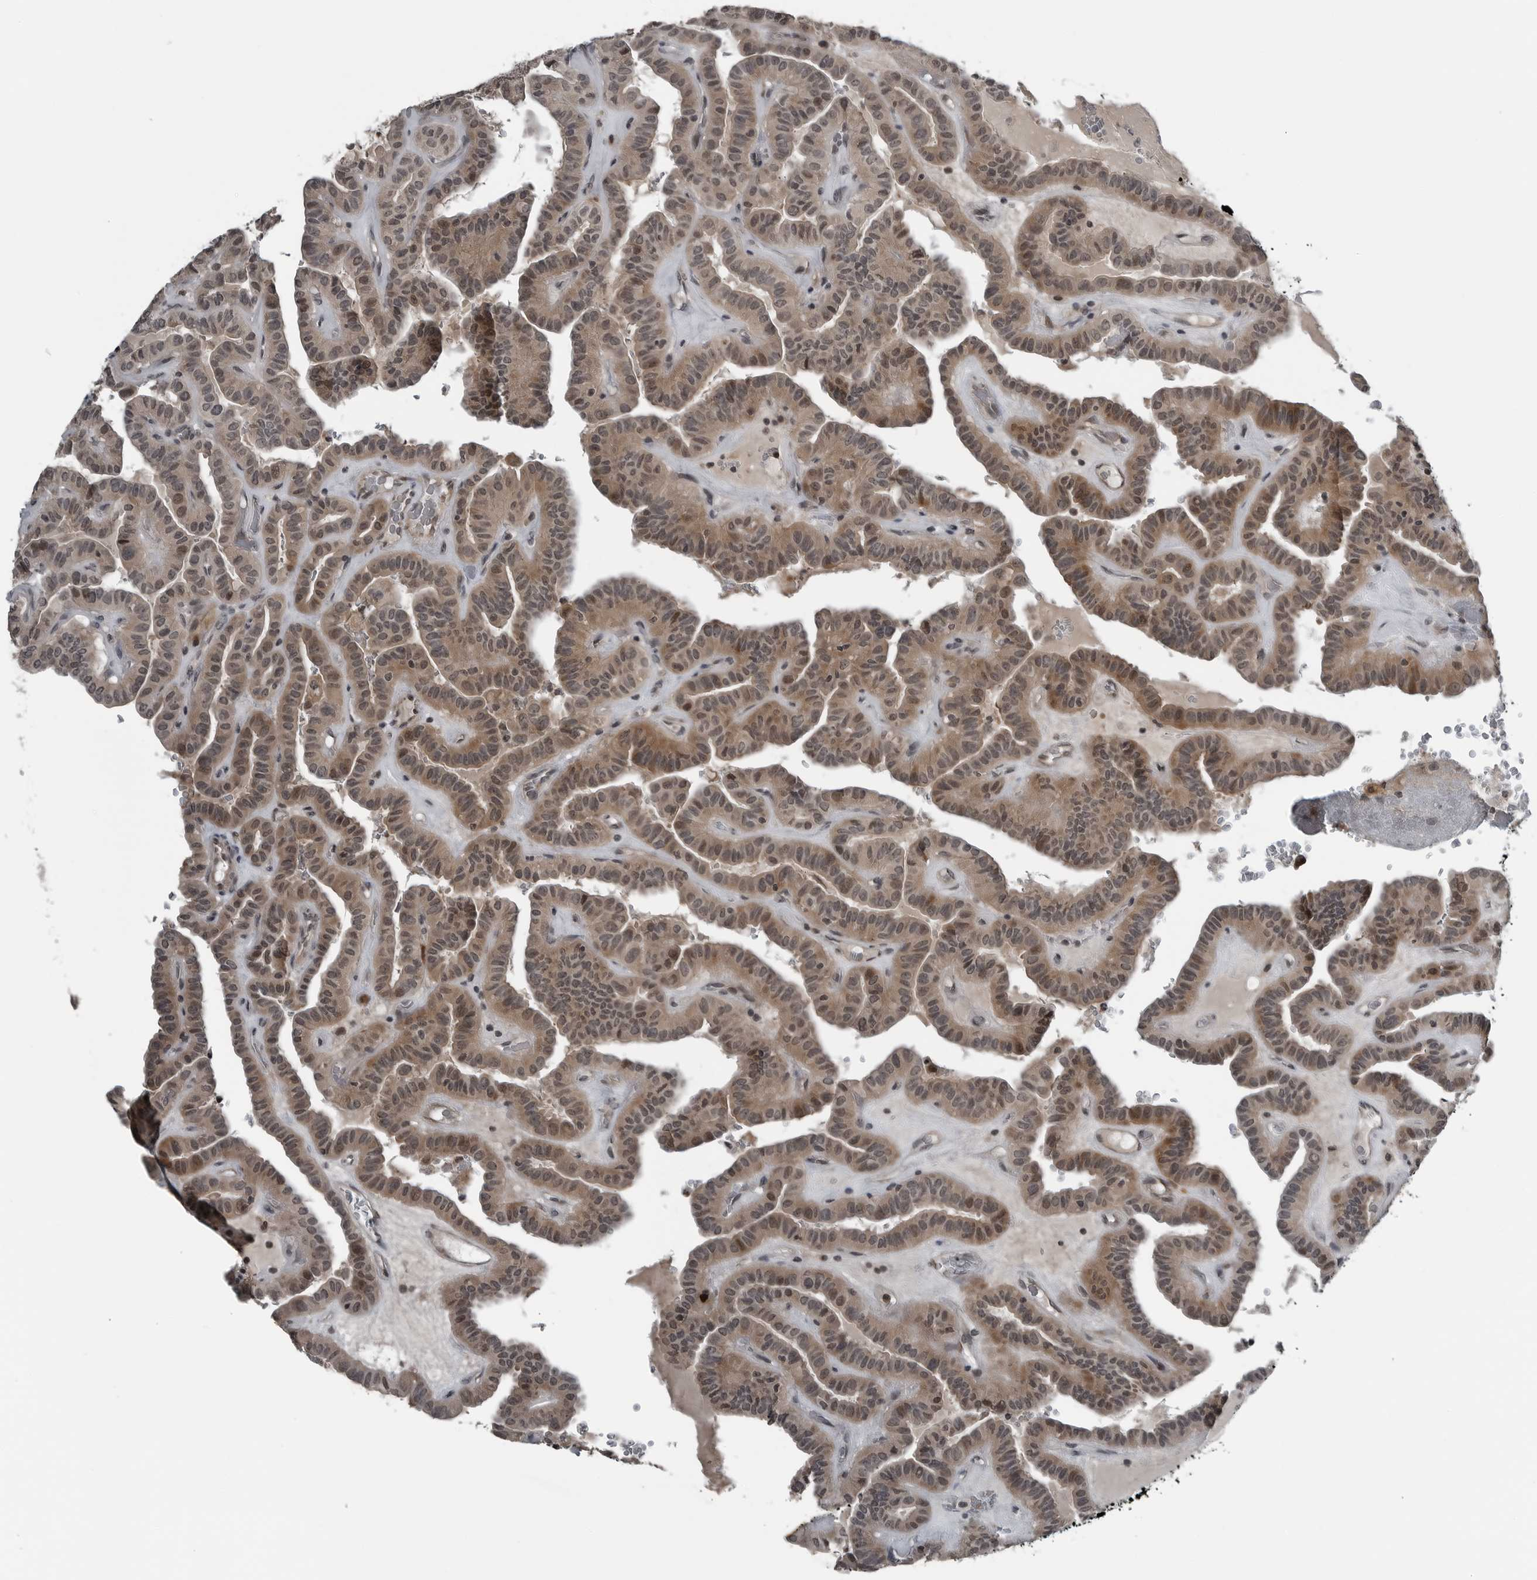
{"staining": {"intensity": "moderate", "quantity": ">75%", "location": "cytoplasmic/membranous,nuclear"}, "tissue": "thyroid cancer", "cell_type": "Tumor cells", "image_type": "cancer", "snomed": [{"axis": "morphology", "description": "Papillary adenocarcinoma, NOS"}, {"axis": "topography", "description": "Thyroid gland"}], "caption": "A medium amount of moderate cytoplasmic/membranous and nuclear expression is present in about >75% of tumor cells in thyroid cancer (papillary adenocarcinoma) tissue.", "gene": "GAK", "patient": {"sex": "male", "age": 77}}